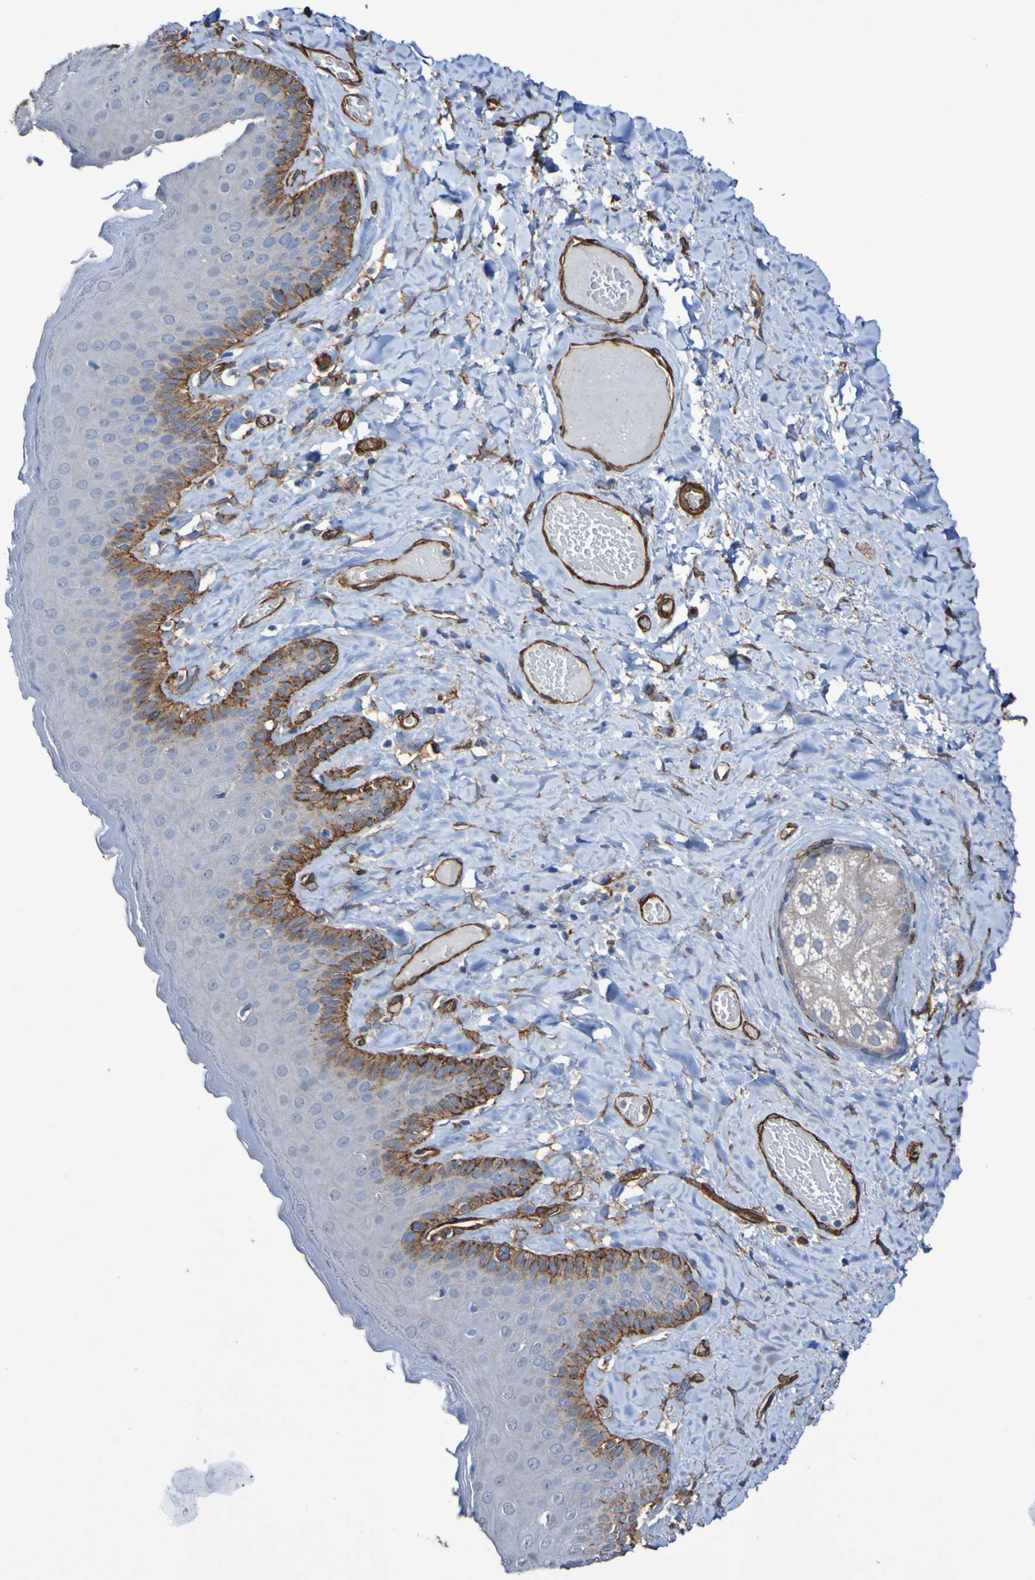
{"staining": {"intensity": "strong", "quantity": "<25%", "location": "cytoplasmic/membranous"}, "tissue": "skin", "cell_type": "Epidermal cells", "image_type": "normal", "snomed": [{"axis": "morphology", "description": "Normal tissue, NOS"}, {"axis": "topography", "description": "Anal"}], "caption": "Brown immunohistochemical staining in normal skin exhibits strong cytoplasmic/membranous staining in about <25% of epidermal cells.", "gene": "ELMOD3", "patient": {"sex": "male", "age": 69}}